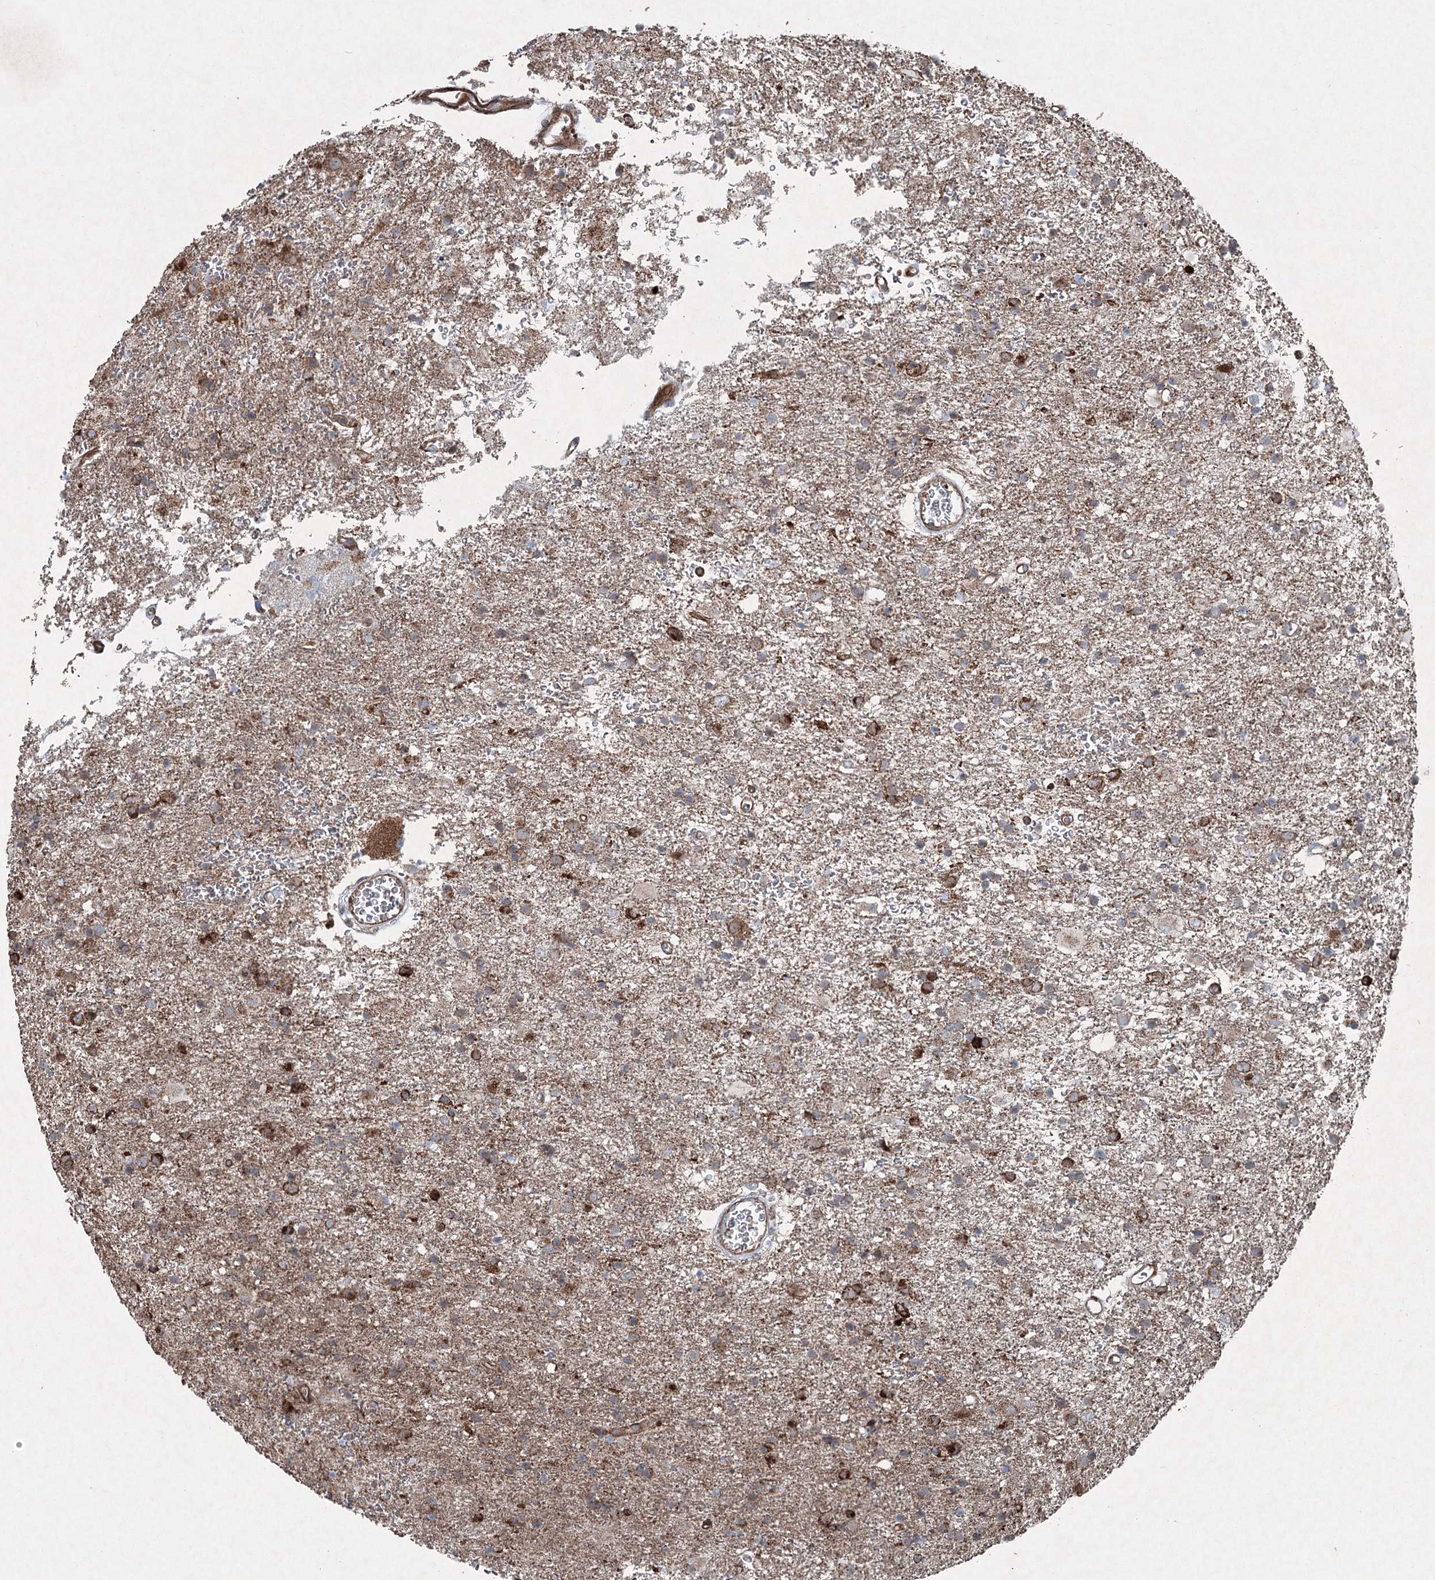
{"staining": {"intensity": "moderate", "quantity": "25%-75%", "location": "cytoplasmic/membranous"}, "tissue": "glioma", "cell_type": "Tumor cells", "image_type": "cancer", "snomed": [{"axis": "morphology", "description": "Glioma, malignant, Low grade"}, {"axis": "topography", "description": "Brain"}], "caption": "Approximately 25%-75% of tumor cells in human glioma show moderate cytoplasmic/membranous protein expression as visualized by brown immunohistochemical staining.", "gene": "SERINC5", "patient": {"sex": "male", "age": 65}}